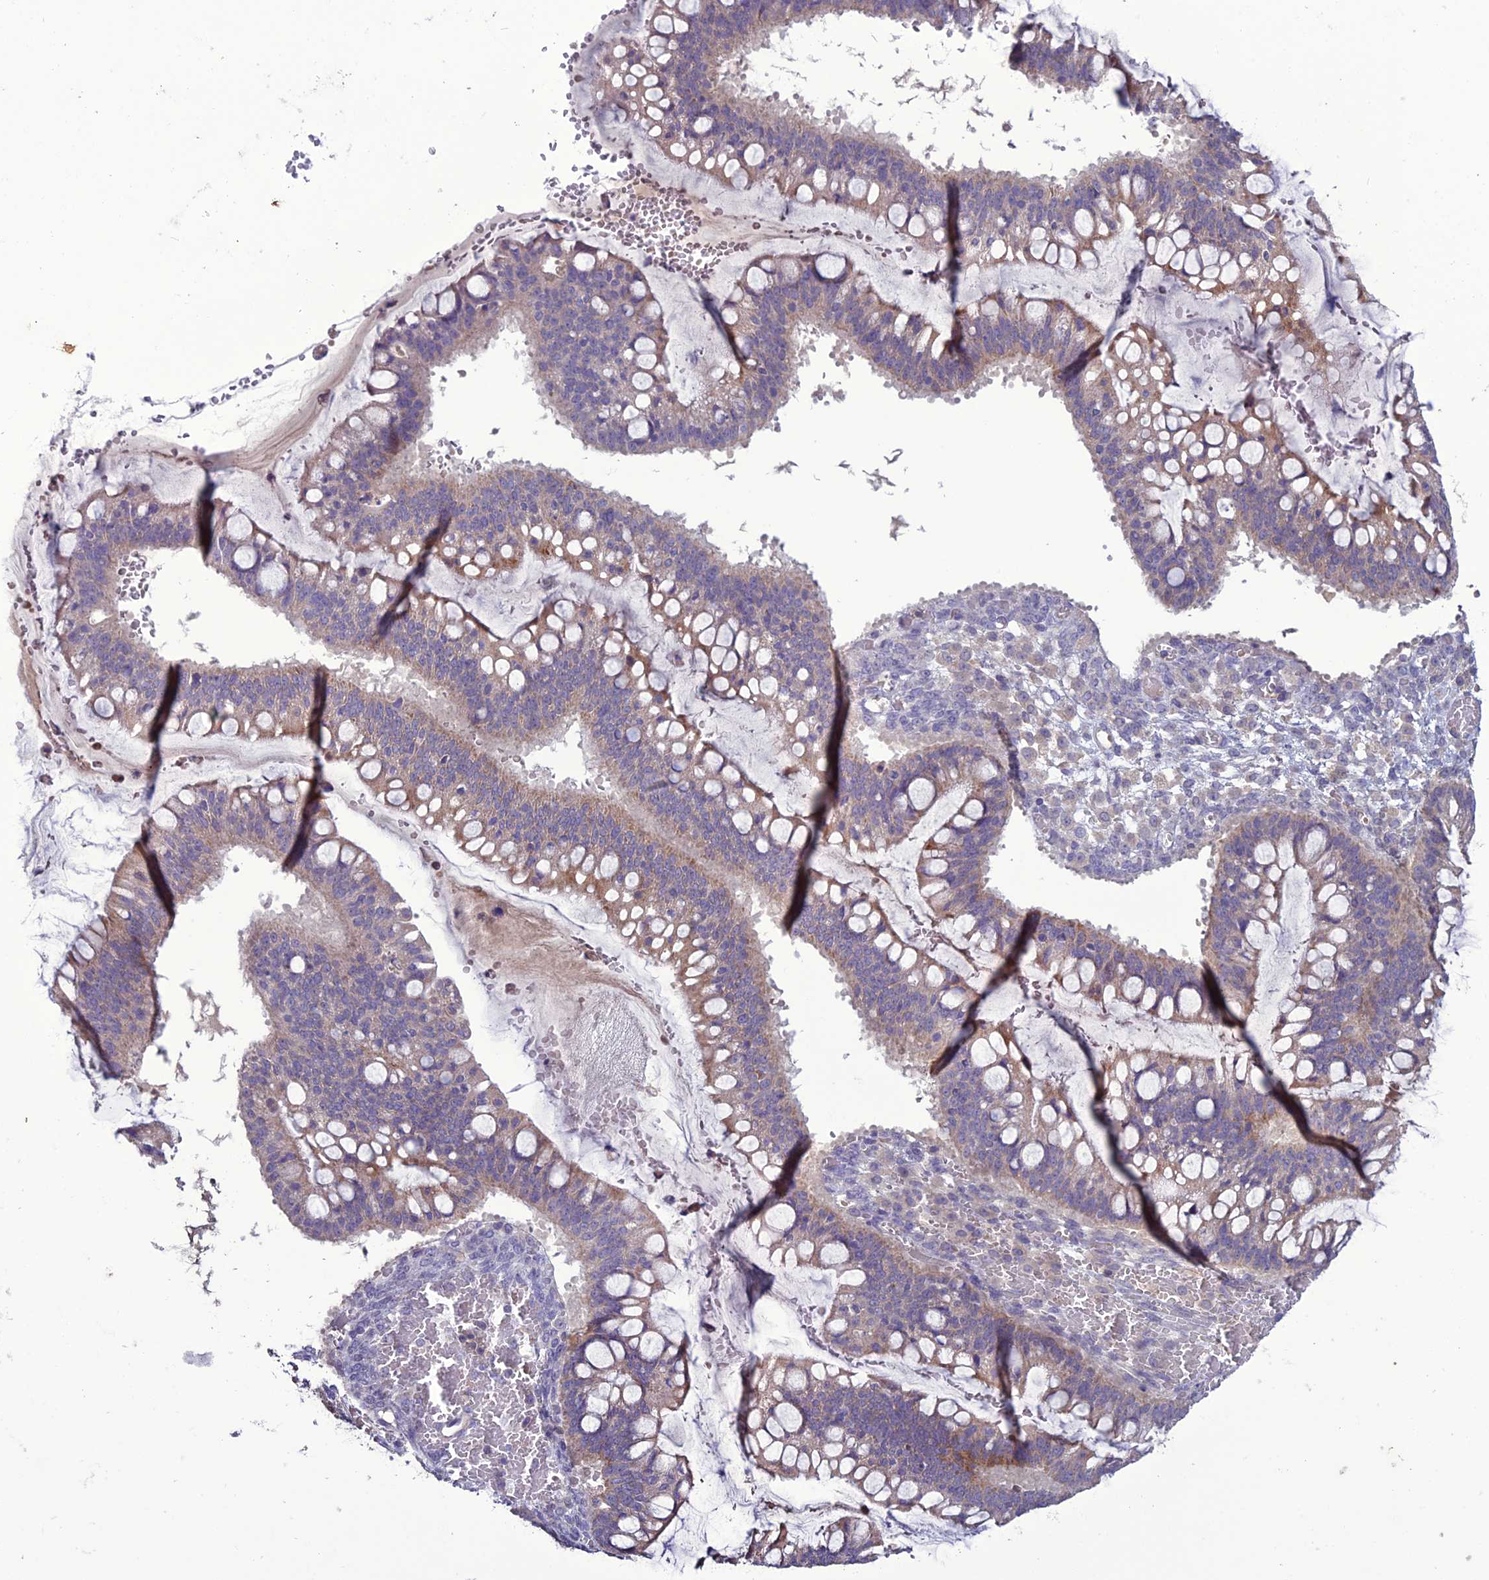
{"staining": {"intensity": "weak", "quantity": "25%-75%", "location": "cytoplasmic/membranous"}, "tissue": "ovarian cancer", "cell_type": "Tumor cells", "image_type": "cancer", "snomed": [{"axis": "morphology", "description": "Cystadenocarcinoma, mucinous, NOS"}, {"axis": "topography", "description": "Ovary"}], "caption": "Tumor cells display low levels of weak cytoplasmic/membranous positivity in approximately 25%-75% of cells in ovarian mucinous cystadenocarcinoma. The protein of interest is shown in brown color, while the nuclei are stained blue.", "gene": "C2orf76", "patient": {"sex": "female", "age": 73}}